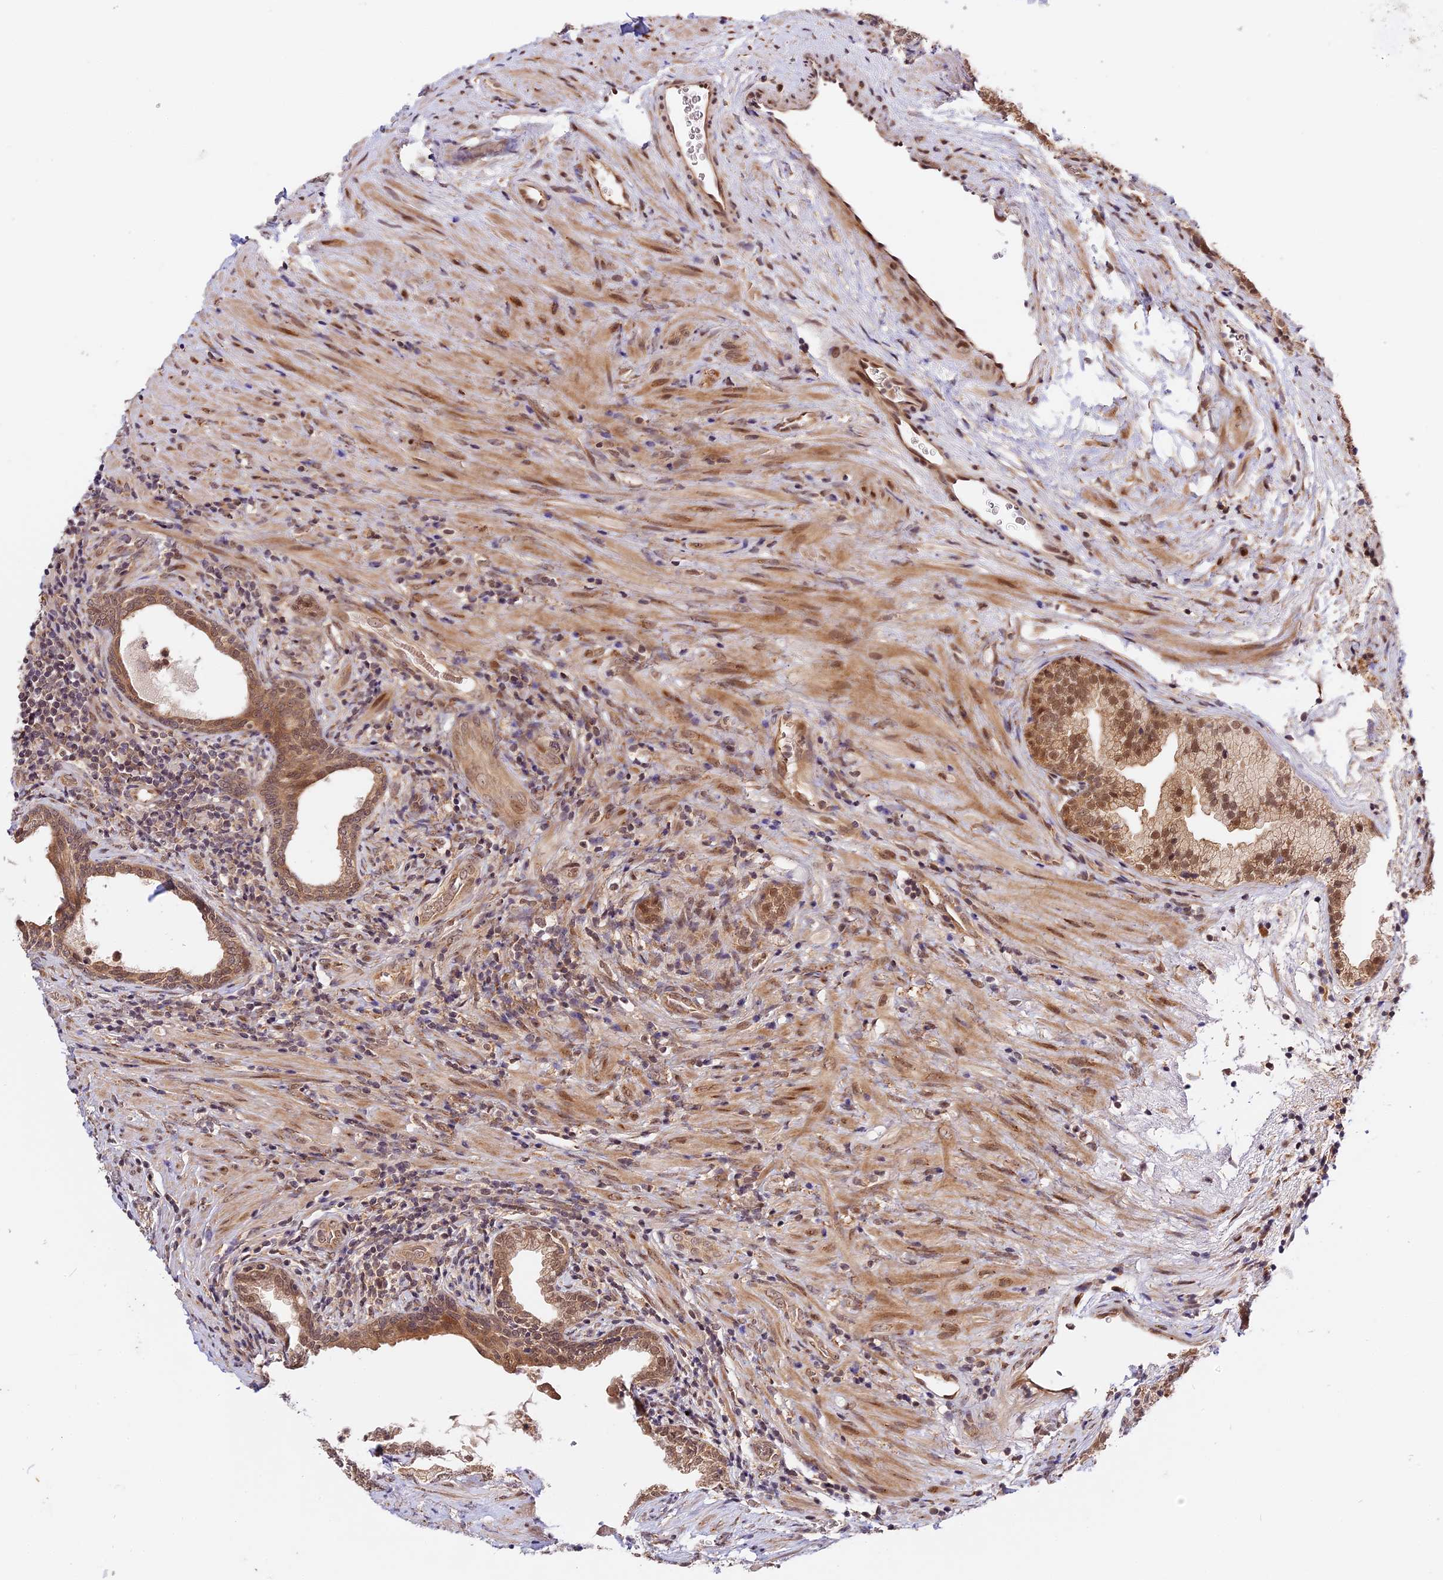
{"staining": {"intensity": "moderate", "quantity": "25%-75%", "location": "cytoplasmic/membranous,nuclear"}, "tissue": "prostate", "cell_type": "Glandular cells", "image_type": "normal", "snomed": [{"axis": "morphology", "description": "Normal tissue, NOS"}, {"axis": "topography", "description": "Prostate"}], "caption": "Immunohistochemical staining of benign prostate displays 25%-75% levels of moderate cytoplasmic/membranous,nuclear protein expression in approximately 25%-75% of glandular cells. The protein of interest is shown in brown color, while the nuclei are stained blue.", "gene": "IMPACT", "patient": {"sex": "male", "age": 76}}